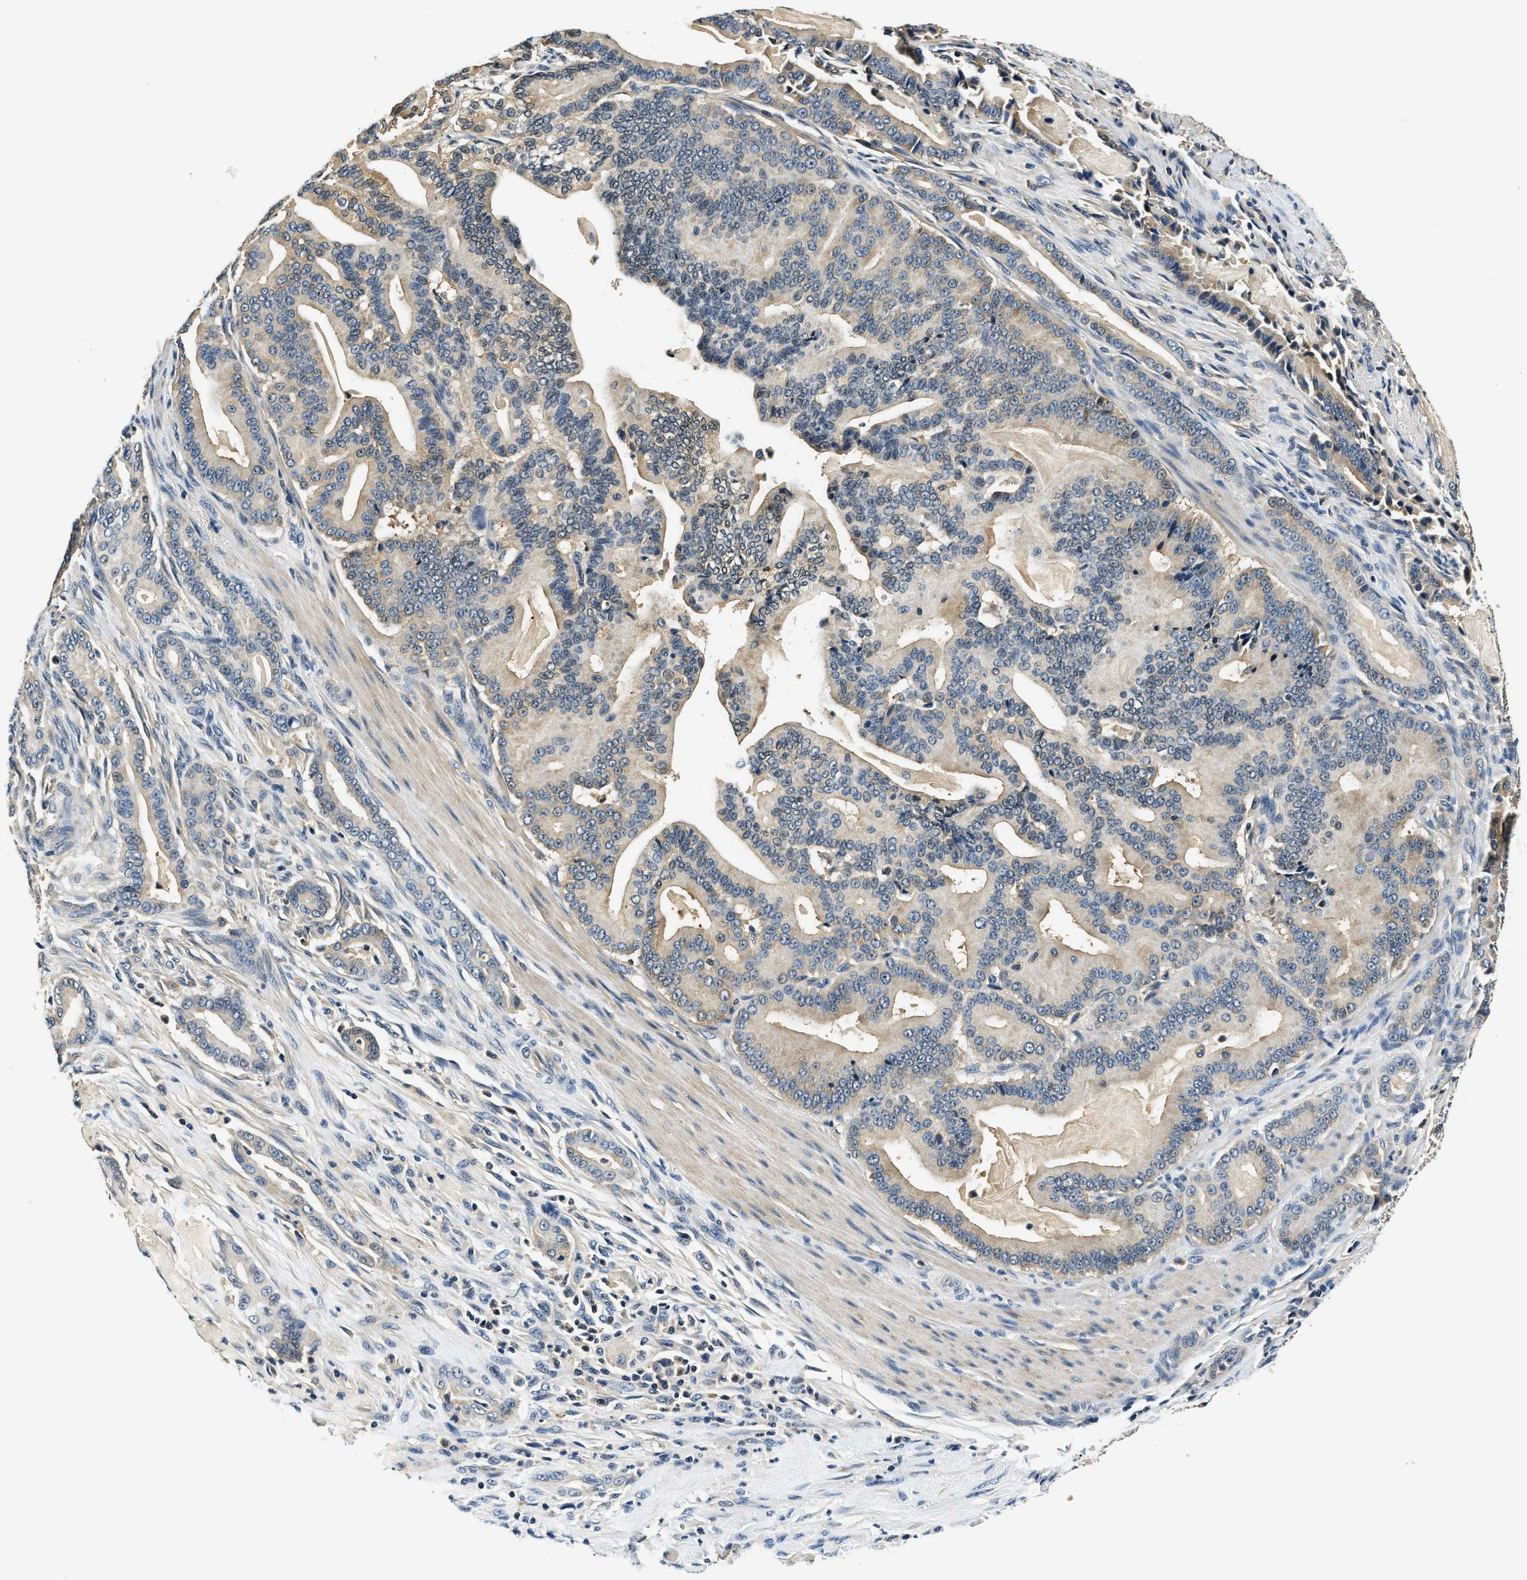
{"staining": {"intensity": "moderate", "quantity": ">75%", "location": "cytoplasmic/membranous"}, "tissue": "pancreatic cancer", "cell_type": "Tumor cells", "image_type": "cancer", "snomed": [{"axis": "morphology", "description": "Normal tissue, NOS"}, {"axis": "morphology", "description": "Adenocarcinoma, NOS"}, {"axis": "topography", "description": "Pancreas"}], "caption": "A brown stain labels moderate cytoplasmic/membranous positivity of a protein in human adenocarcinoma (pancreatic) tumor cells. (DAB (3,3'-diaminobenzidine) = brown stain, brightfield microscopy at high magnification).", "gene": "RESF1", "patient": {"sex": "male", "age": 63}}